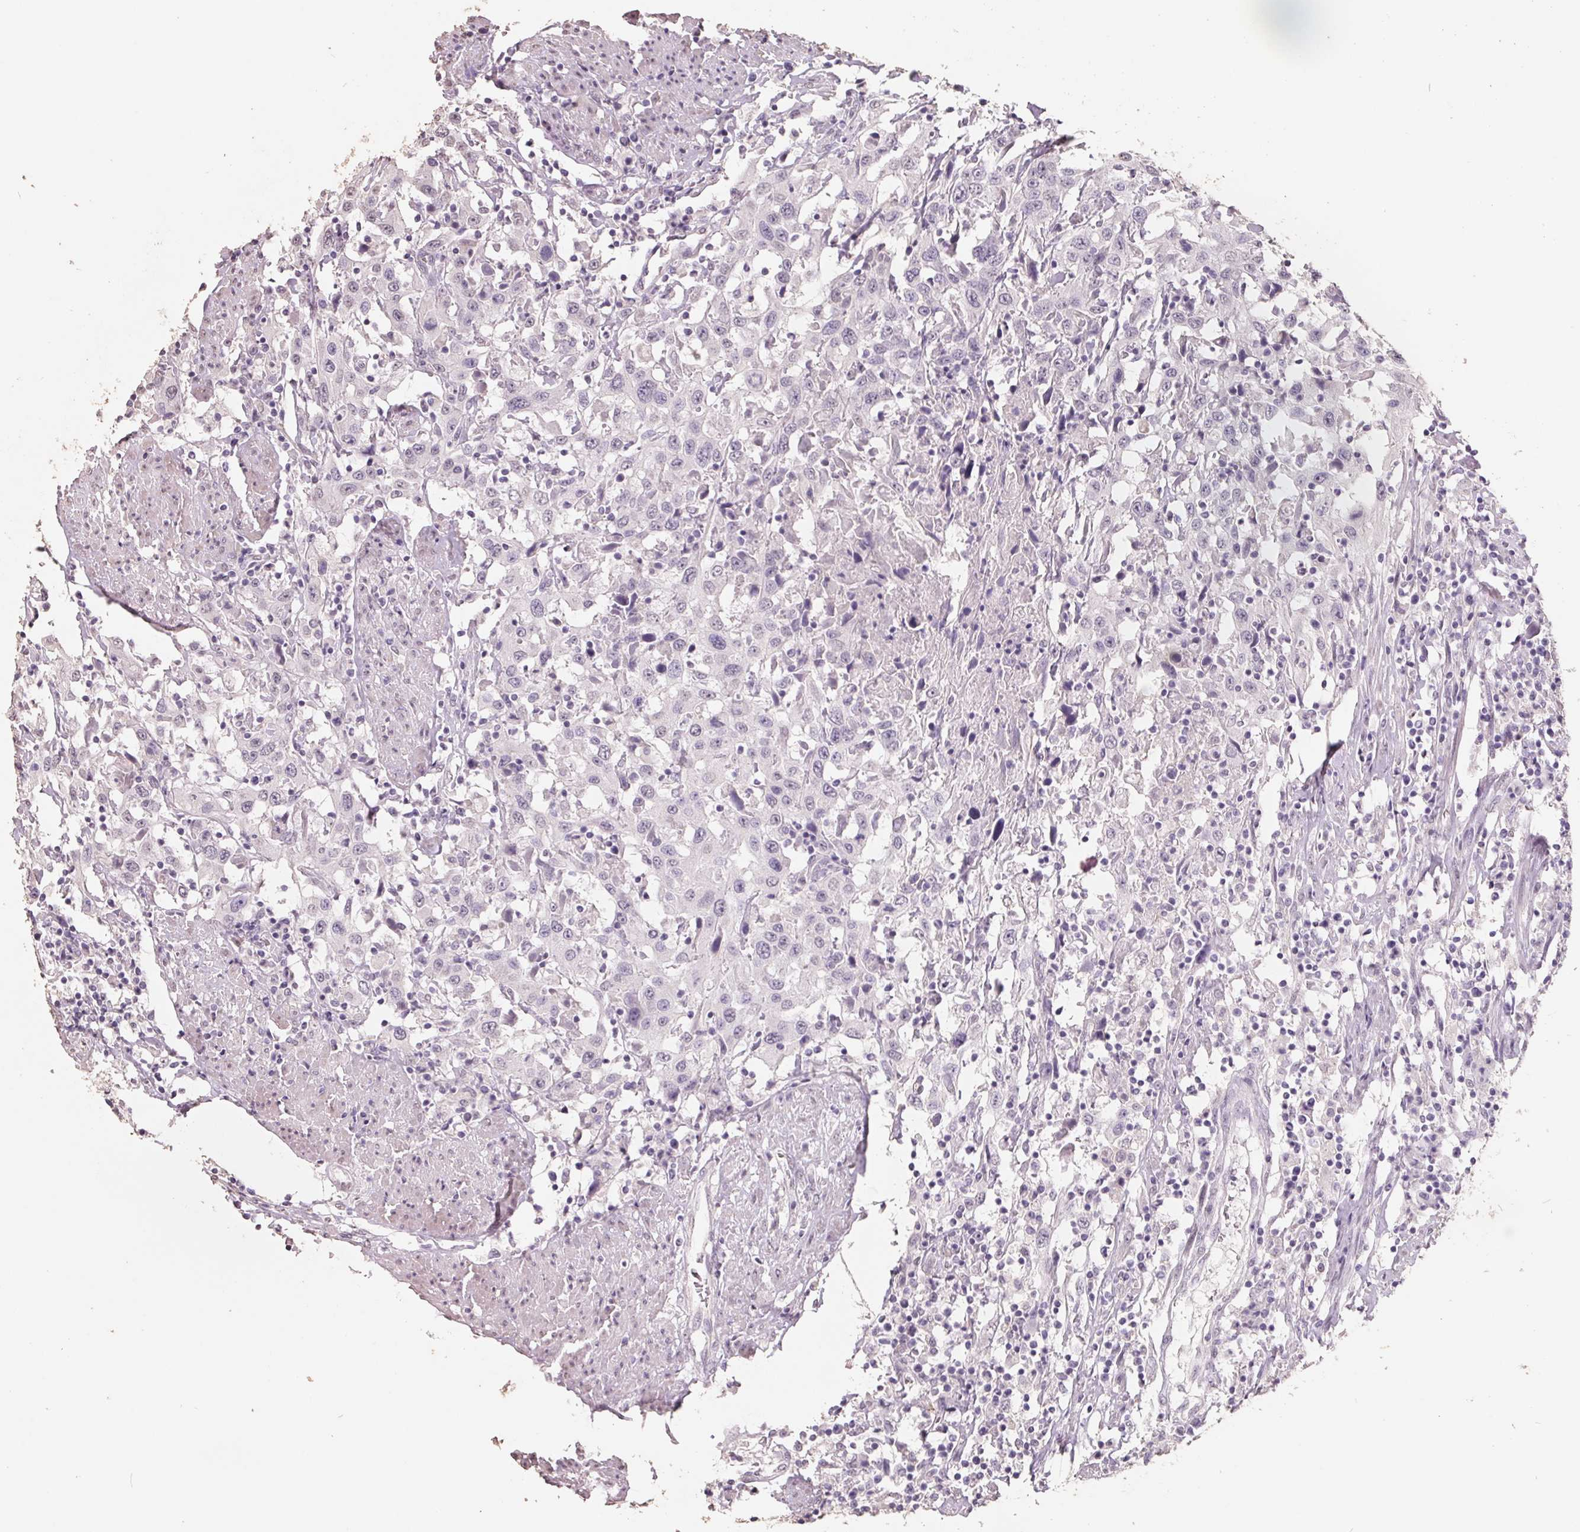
{"staining": {"intensity": "negative", "quantity": "none", "location": "none"}, "tissue": "urothelial cancer", "cell_type": "Tumor cells", "image_type": "cancer", "snomed": [{"axis": "morphology", "description": "Urothelial carcinoma, High grade"}, {"axis": "topography", "description": "Urinary bladder"}], "caption": "This image is of urothelial carcinoma (high-grade) stained with immunohistochemistry to label a protein in brown with the nuclei are counter-stained blue. There is no positivity in tumor cells.", "gene": "FTCD", "patient": {"sex": "male", "age": 61}}